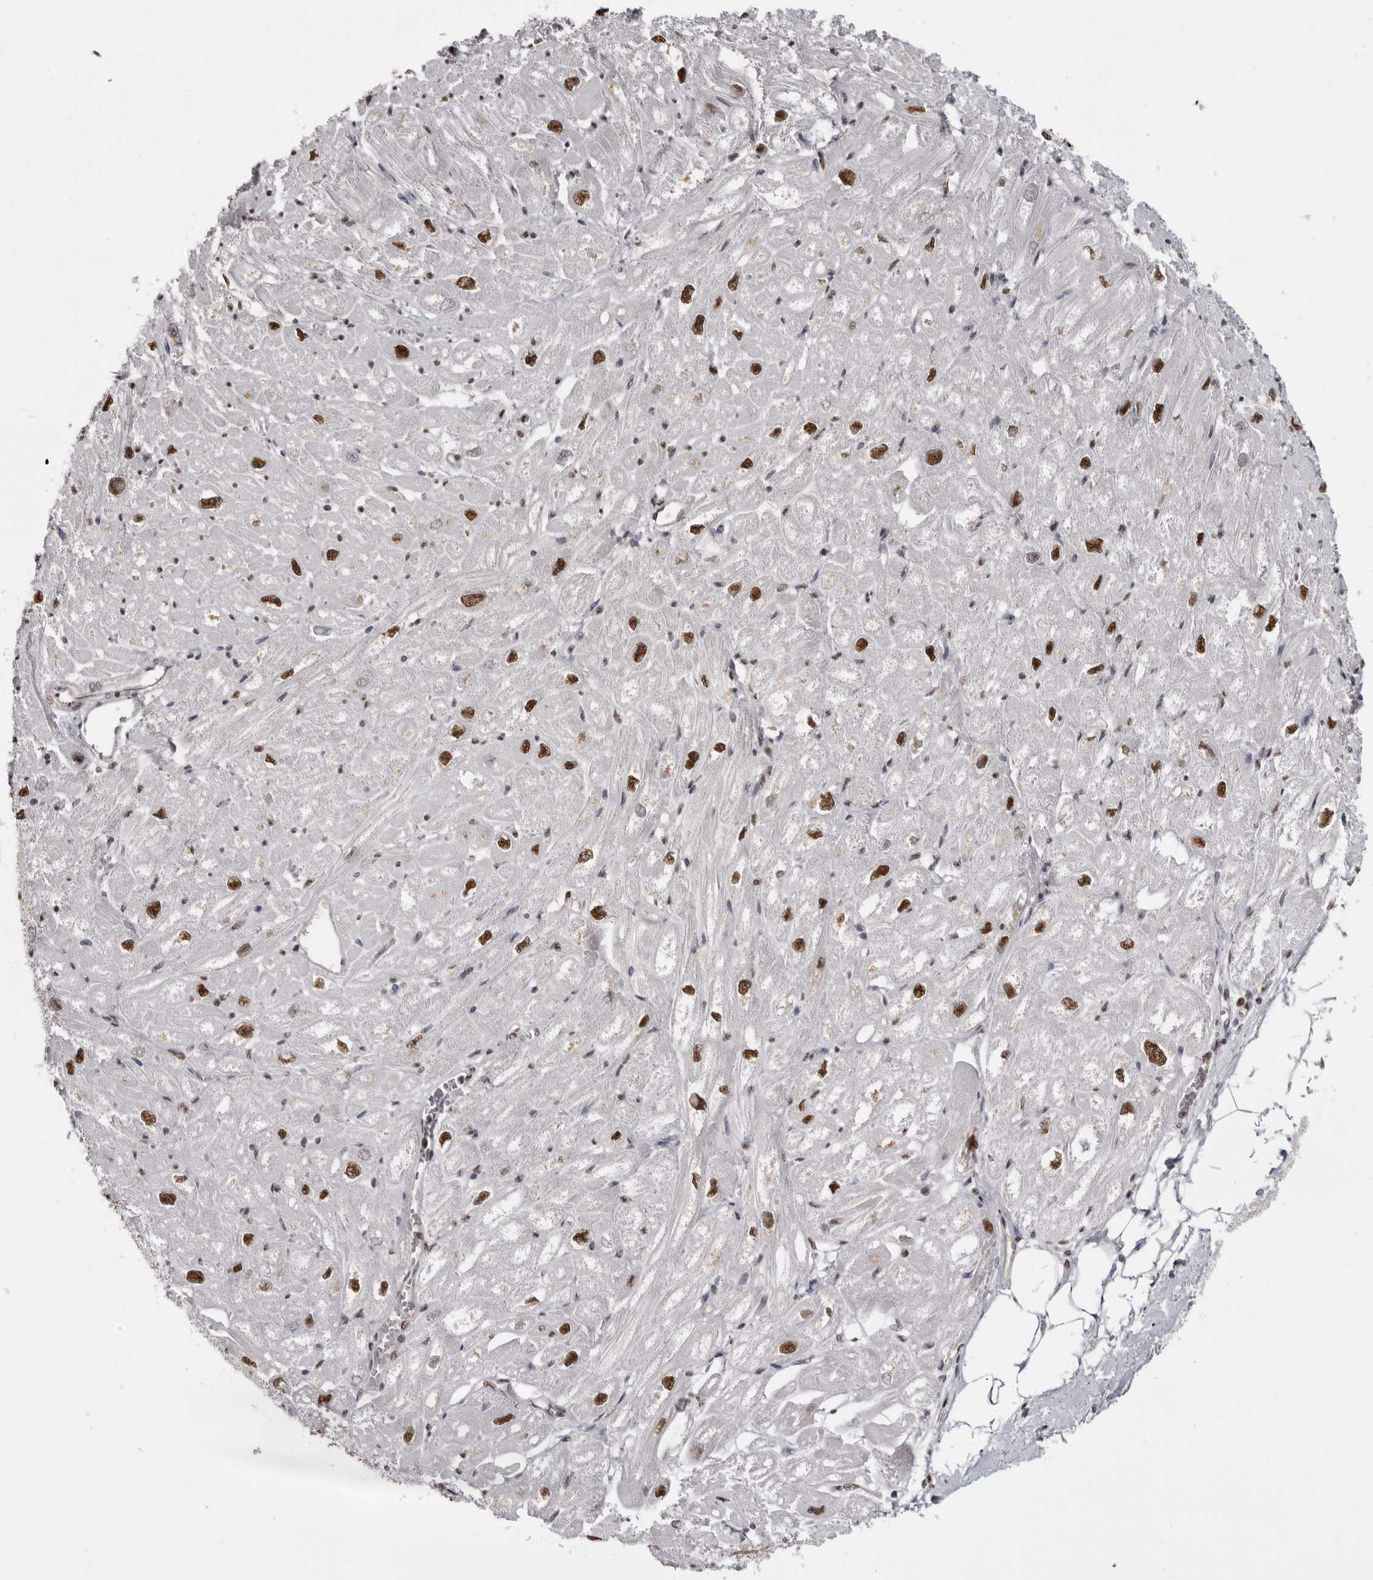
{"staining": {"intensity": "strong", "quantity": "<25%", "location": "nuclear"}, "tissue": "heart muscle", "cell_type": "Cardiomyocytes", "image_type": "normal", "snomed": [{"axis": "morphology", "description": "Normal tissue, NOS"}, {"axis": "topography", "description": "Heart"}], "caption": "Brown immunohistochemical staining in normal human heart muscle exhibits strong nuclear staining in approximately <25% of cardiomyocytes.", "gene": "SCAF4", "patient": {"sex": "male", "age": 50}}